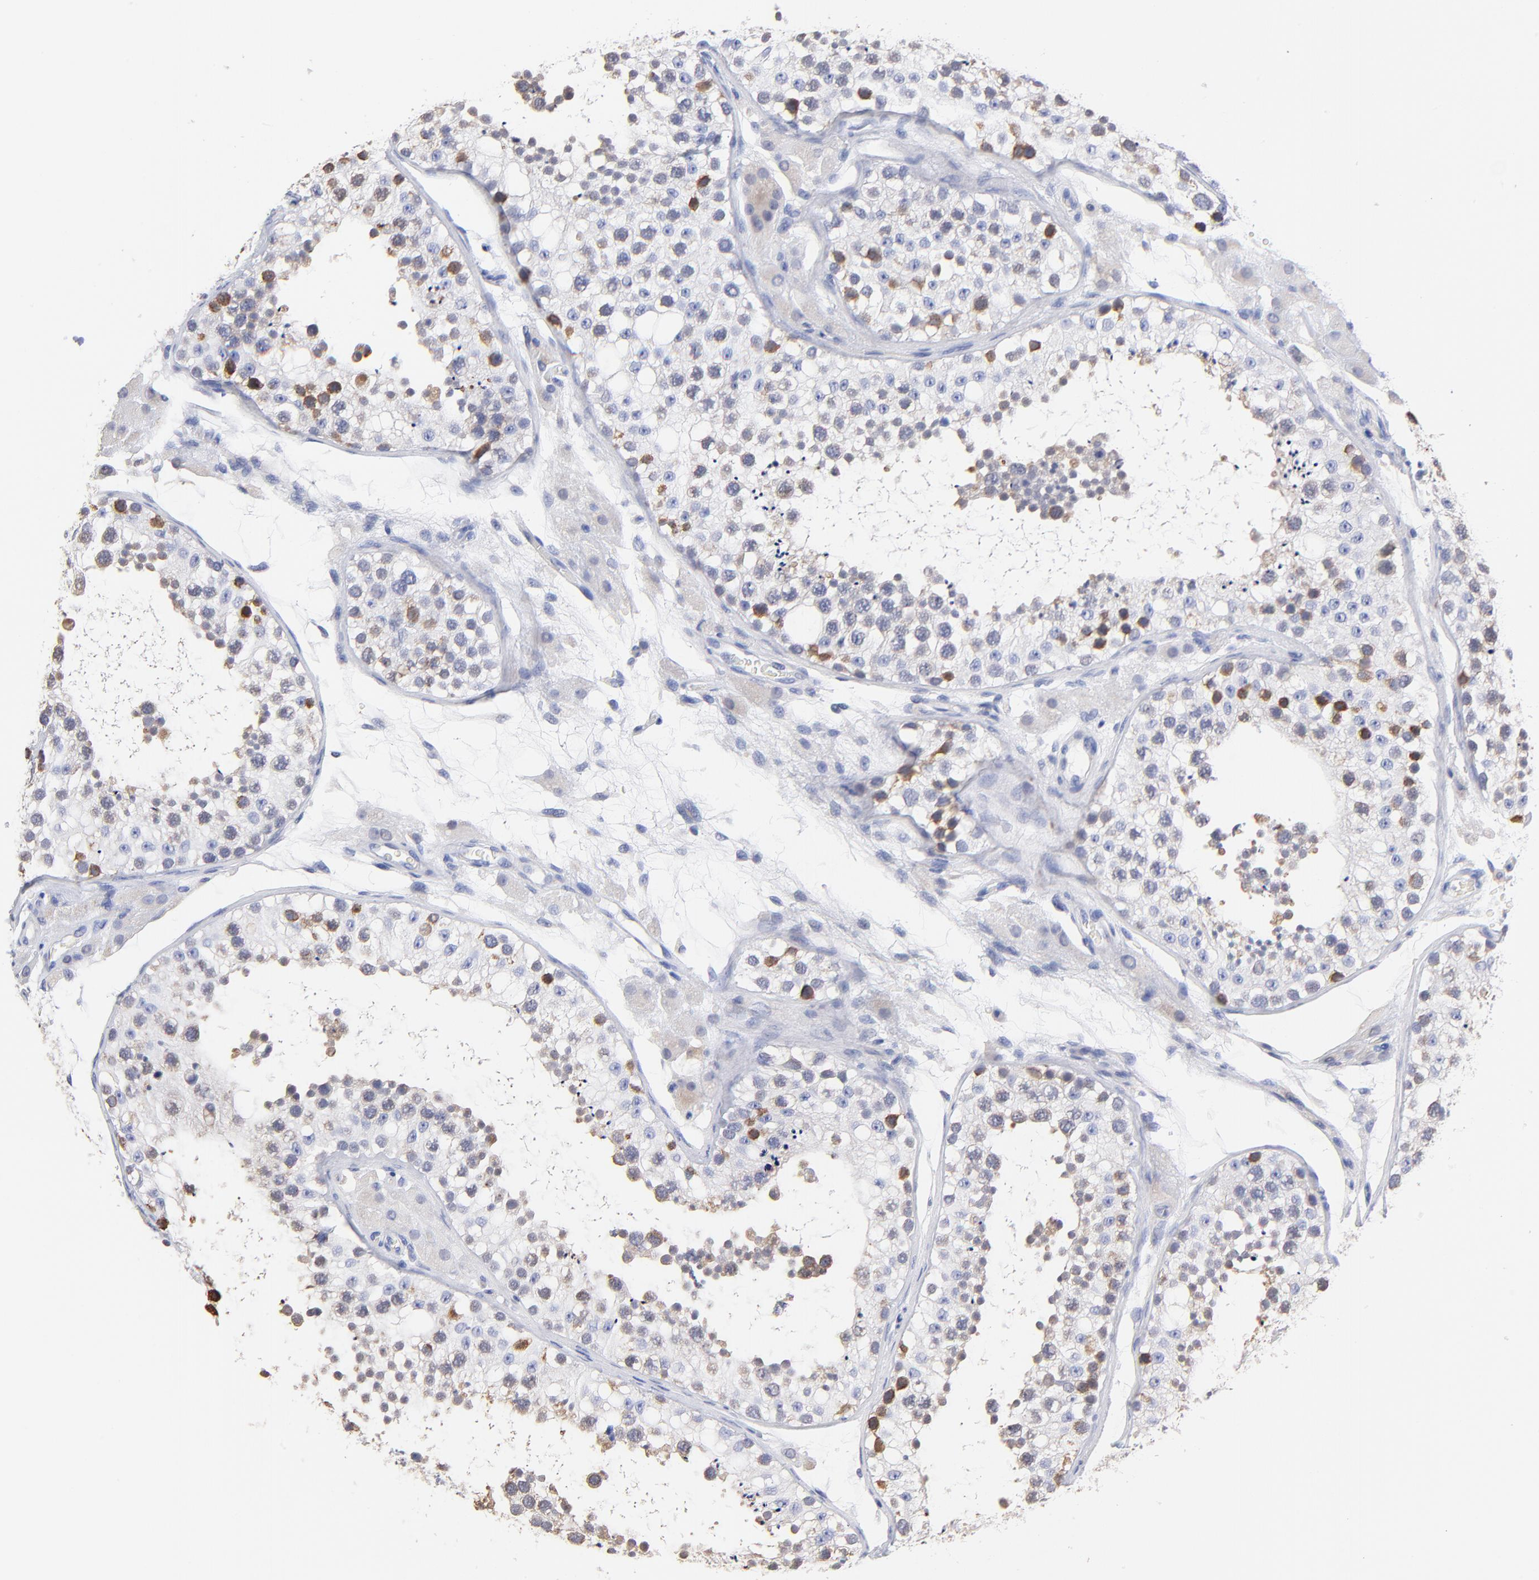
{"staining": {"intensity": "moderate", "quantity": "<25%", "location": "cytoplasmic/membranous"}, "tissue": "testis", "cell_type": "Cells in seminiferous ducts", "image_type": "normal", "snomed": [{"axis": "morphology", "description": "Normal tissue, NOS"}, {"axis": "topography", "description": "Testis"}], "caption": "Protein staining displays moderate cytoplasmic/membranous positivity in approximately <25% of cells in seminiferous ducts in normal testis.", "gene": "LAX1", "patient": {"sex": "male", "age": 26}}